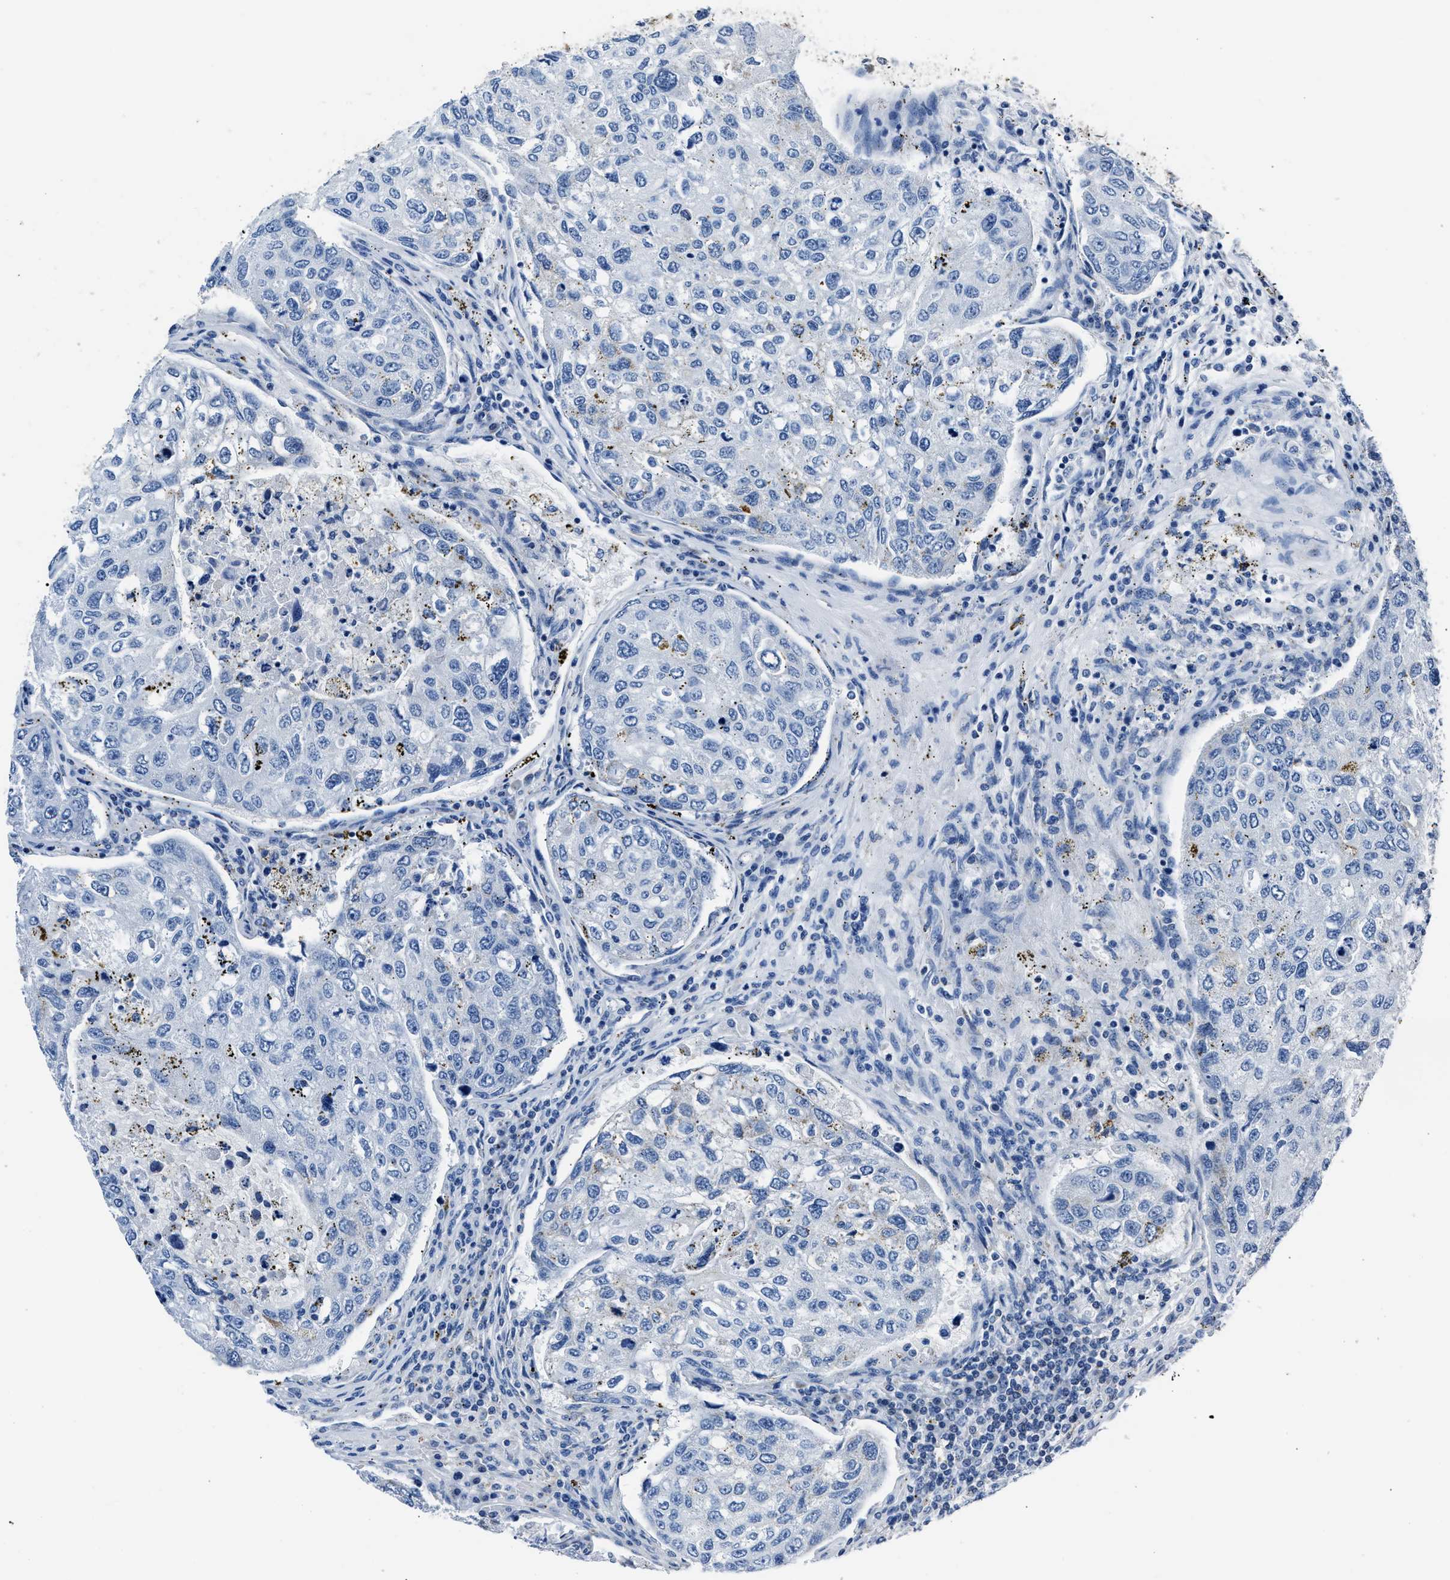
{"staining": {"intensity": "negative", "quantity": "none", "location": "none"}, "tissue": "urothelial cancer", "cell_type": "Tumor cells", "image_type": "cancer", "snomed": [{"axis": "morphology", "description": "Urothelial carcinoma, High grade"}, {"axis": "topography", "description": "Lymph node"}, {"axis": "topography", "description": "Urinary bladder"}], "caption": "Image shows no significant protein expression in tumor cells of urothelial cancer.", "gene": "AMACR", "patient": {"sex": "male", "age": 51}}